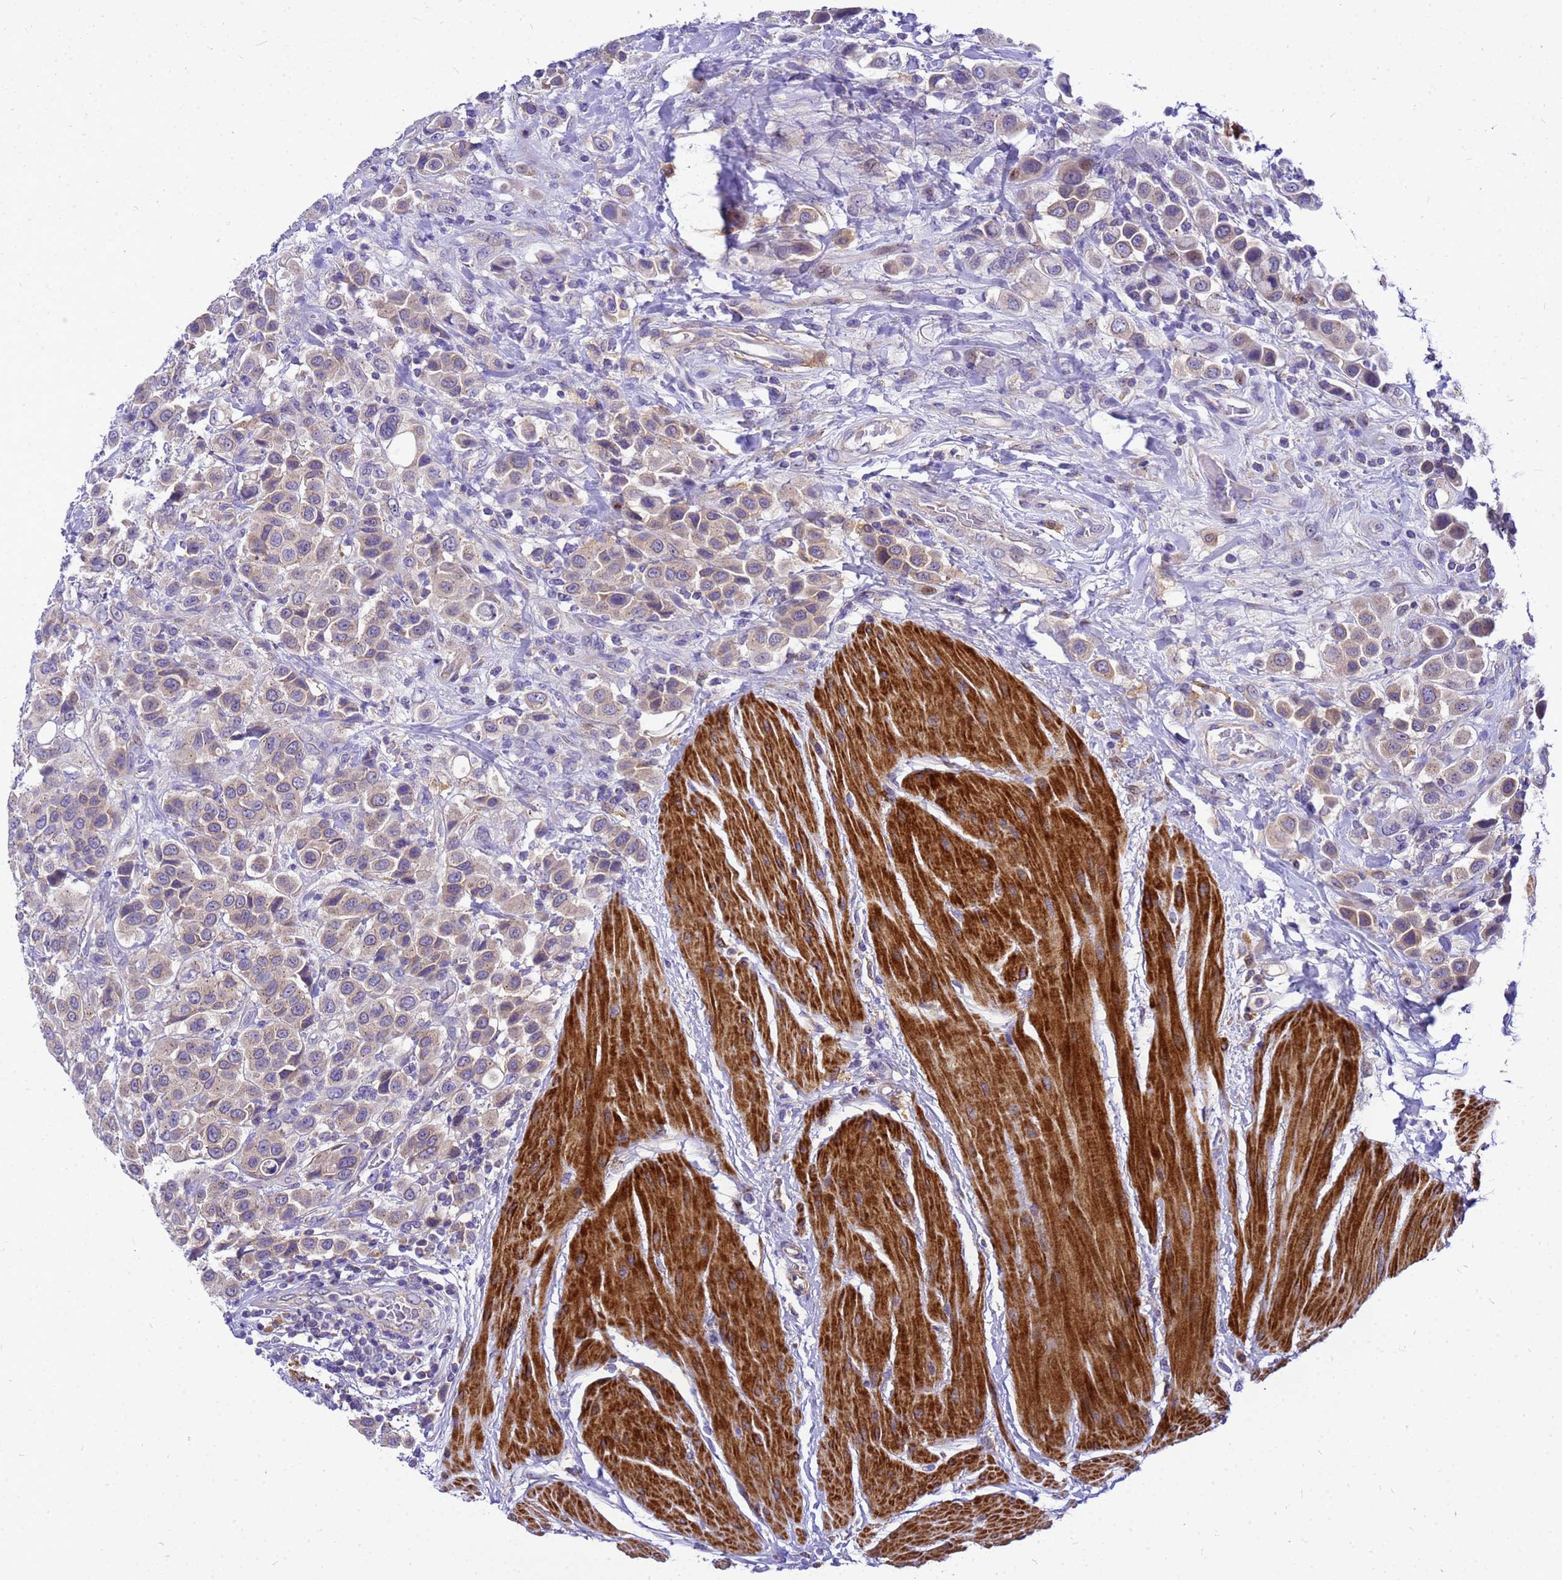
{"staining": {"intensity": "weak", "quantity": "25%-75%", "location": "cytoplasmic/membranous"}, "tissue": "urothelial cancer", "cell_type": "Tumor cells", "image_type": "cancer", "snomed": [{"axis": "morphology", "description": "Urothelial carcinoma, High grade"}, {"axis": "topography", "description": "Urinary bladder"}], "caption": "A brown stain highlights weak cytoplasmic/membranous staining of a protein in high-grade urothelial carcinoma tumor cells.", "gene": "POP7", "patient": {"sex": "male", "age": 50}}